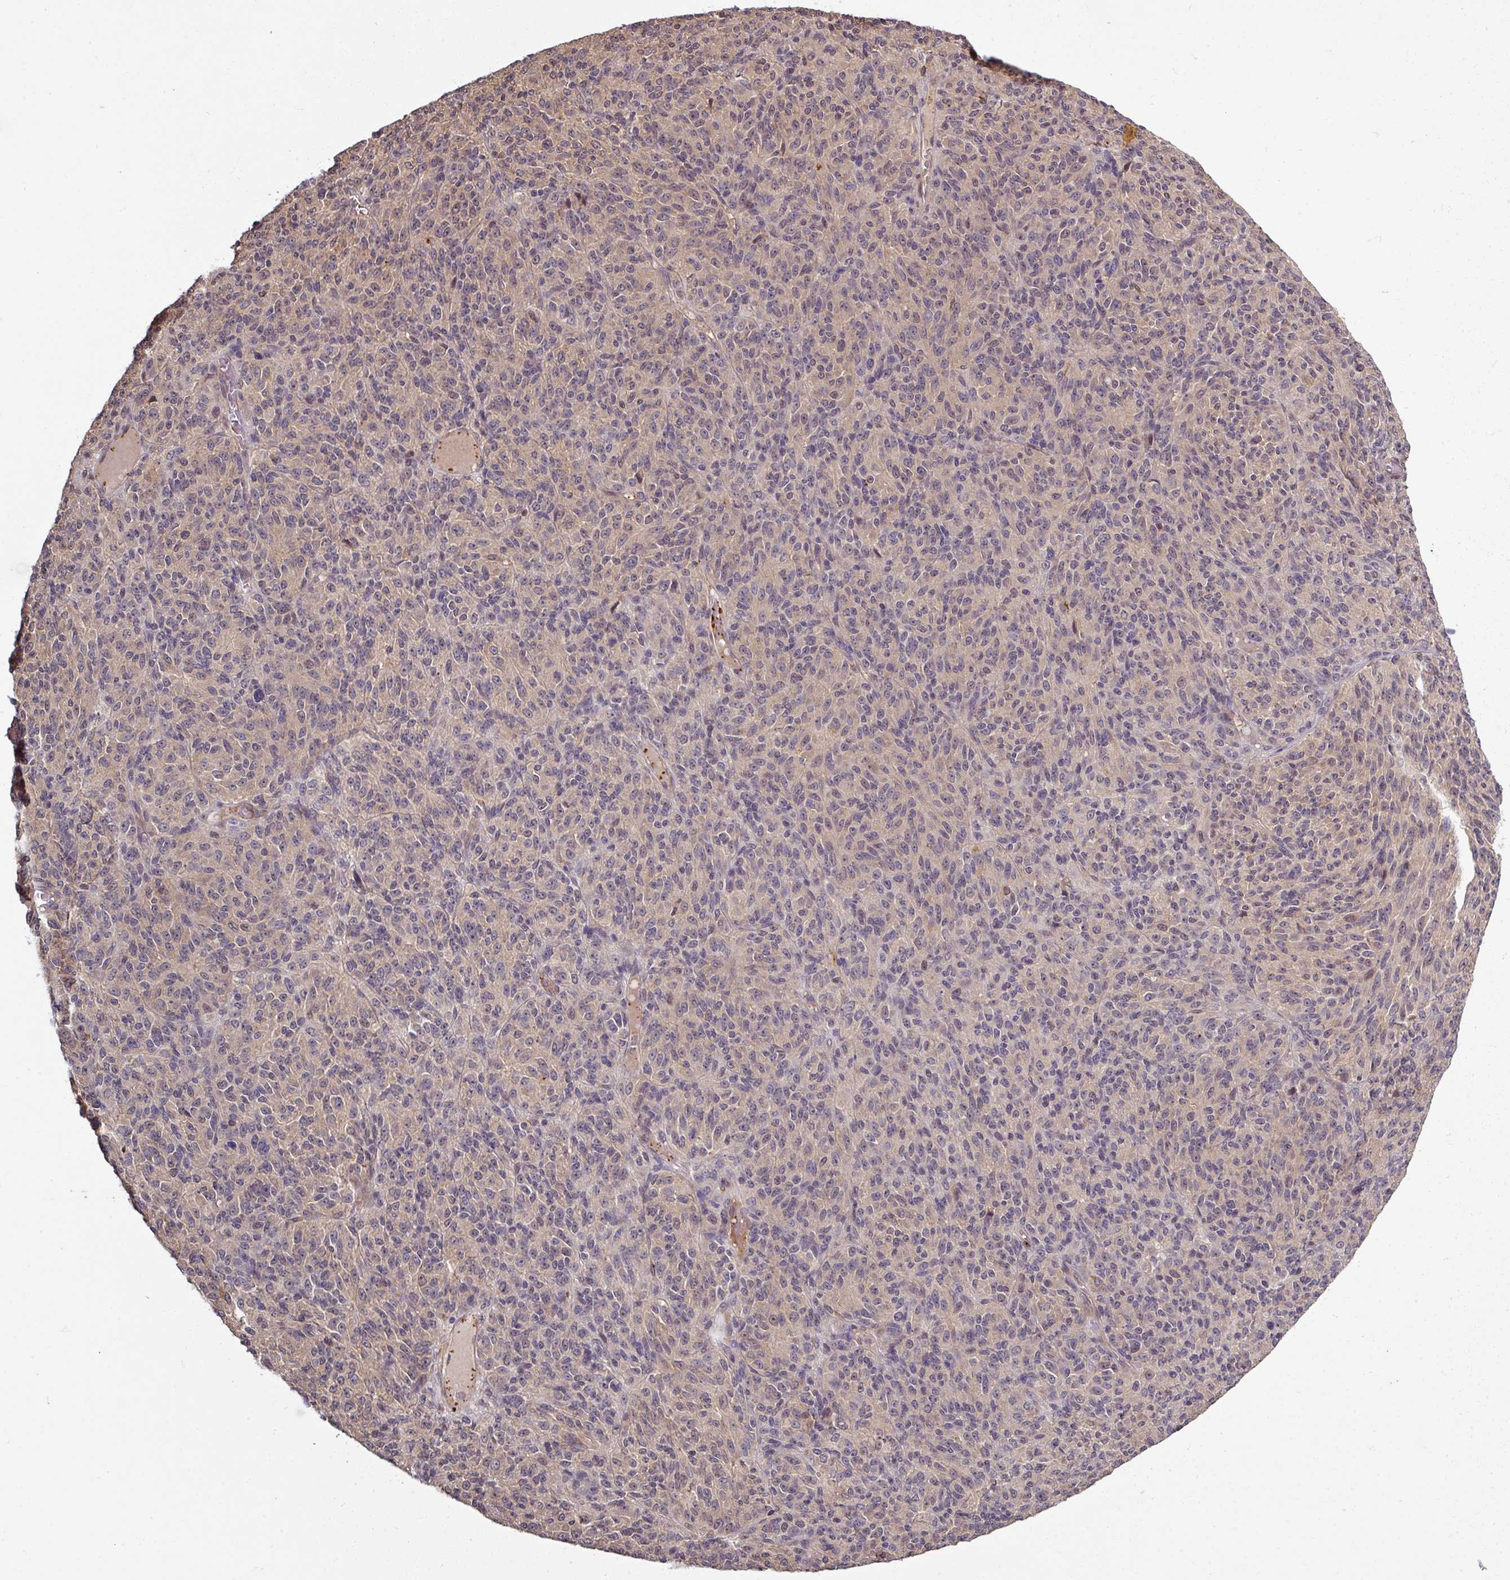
{"staining": {"intensity": "weak", "quantity": "25%-75%", "location": "cytoplasmic/membranous"}, "tissue": "melanoma", "cell_type": "Tumor cells", "image_type": "cancer", "snomed": [{"axis": "morphology", "description": "Malignant melanoma, Metastatic site"}, {"axis": "topography", "description": "Brain"}], "caption": "Immunohistochemical staining of human malignant melanoma (metastatic site) demonstrates low levels of weak cytoplasmic/membranous protein staining in approximately 25%-75% of tumor cells. (DAB IHC with brightfield microscopy, high magnification).", "gene": "TUSC3", "patient": {"sex": "female", "age": 56}}